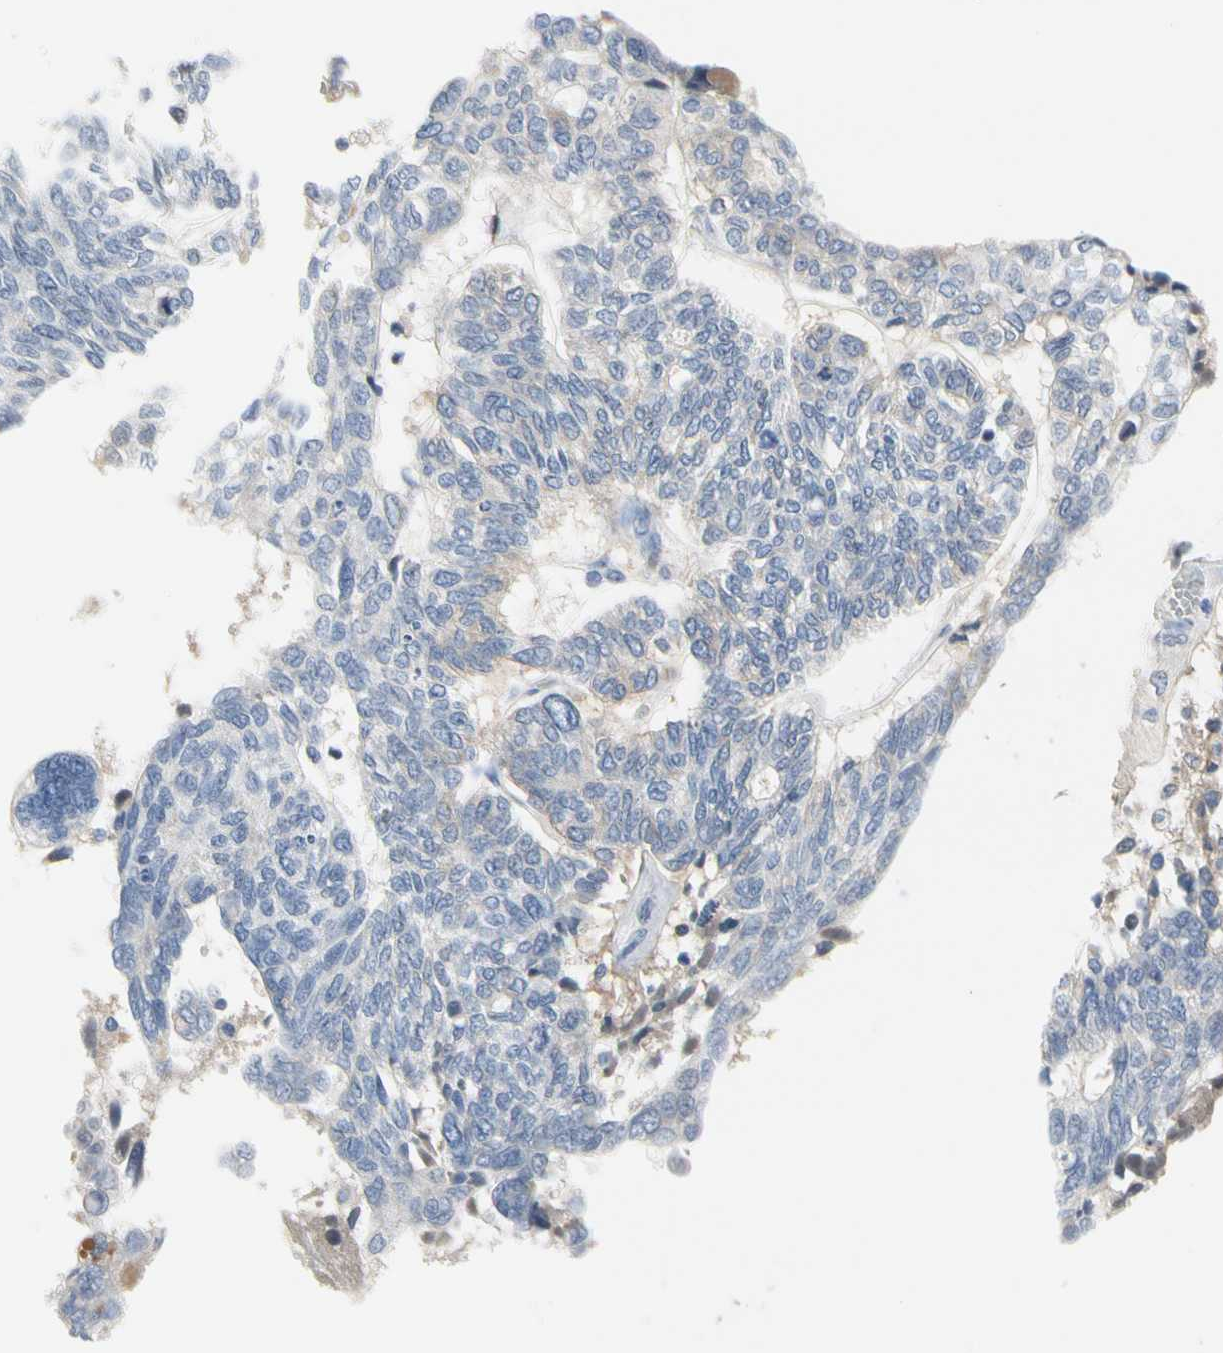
{"staining": {"intensity": "negative", "quantity": "none", "location": "none"}, "tissue": "ovarian cancer", "cell_type": "Tumor cells", "image_type": "cancer", "snomed": [{"axis": "morphology", "description": "Cystadenocarcinoma, serous, NOS"}, {"axis": "topography", "description": "Ovary"}], "caption": "An immunohistochemistry image of ovarian serous cystadenocarcinoma is shown. There is no staining in tumor cells of ovarian serous cystadenocarcinoma. (IHC, brightfield microscopy, high magnification).", "gene": "ECRG4", "patient": {"sex": "female", "age": 79}}